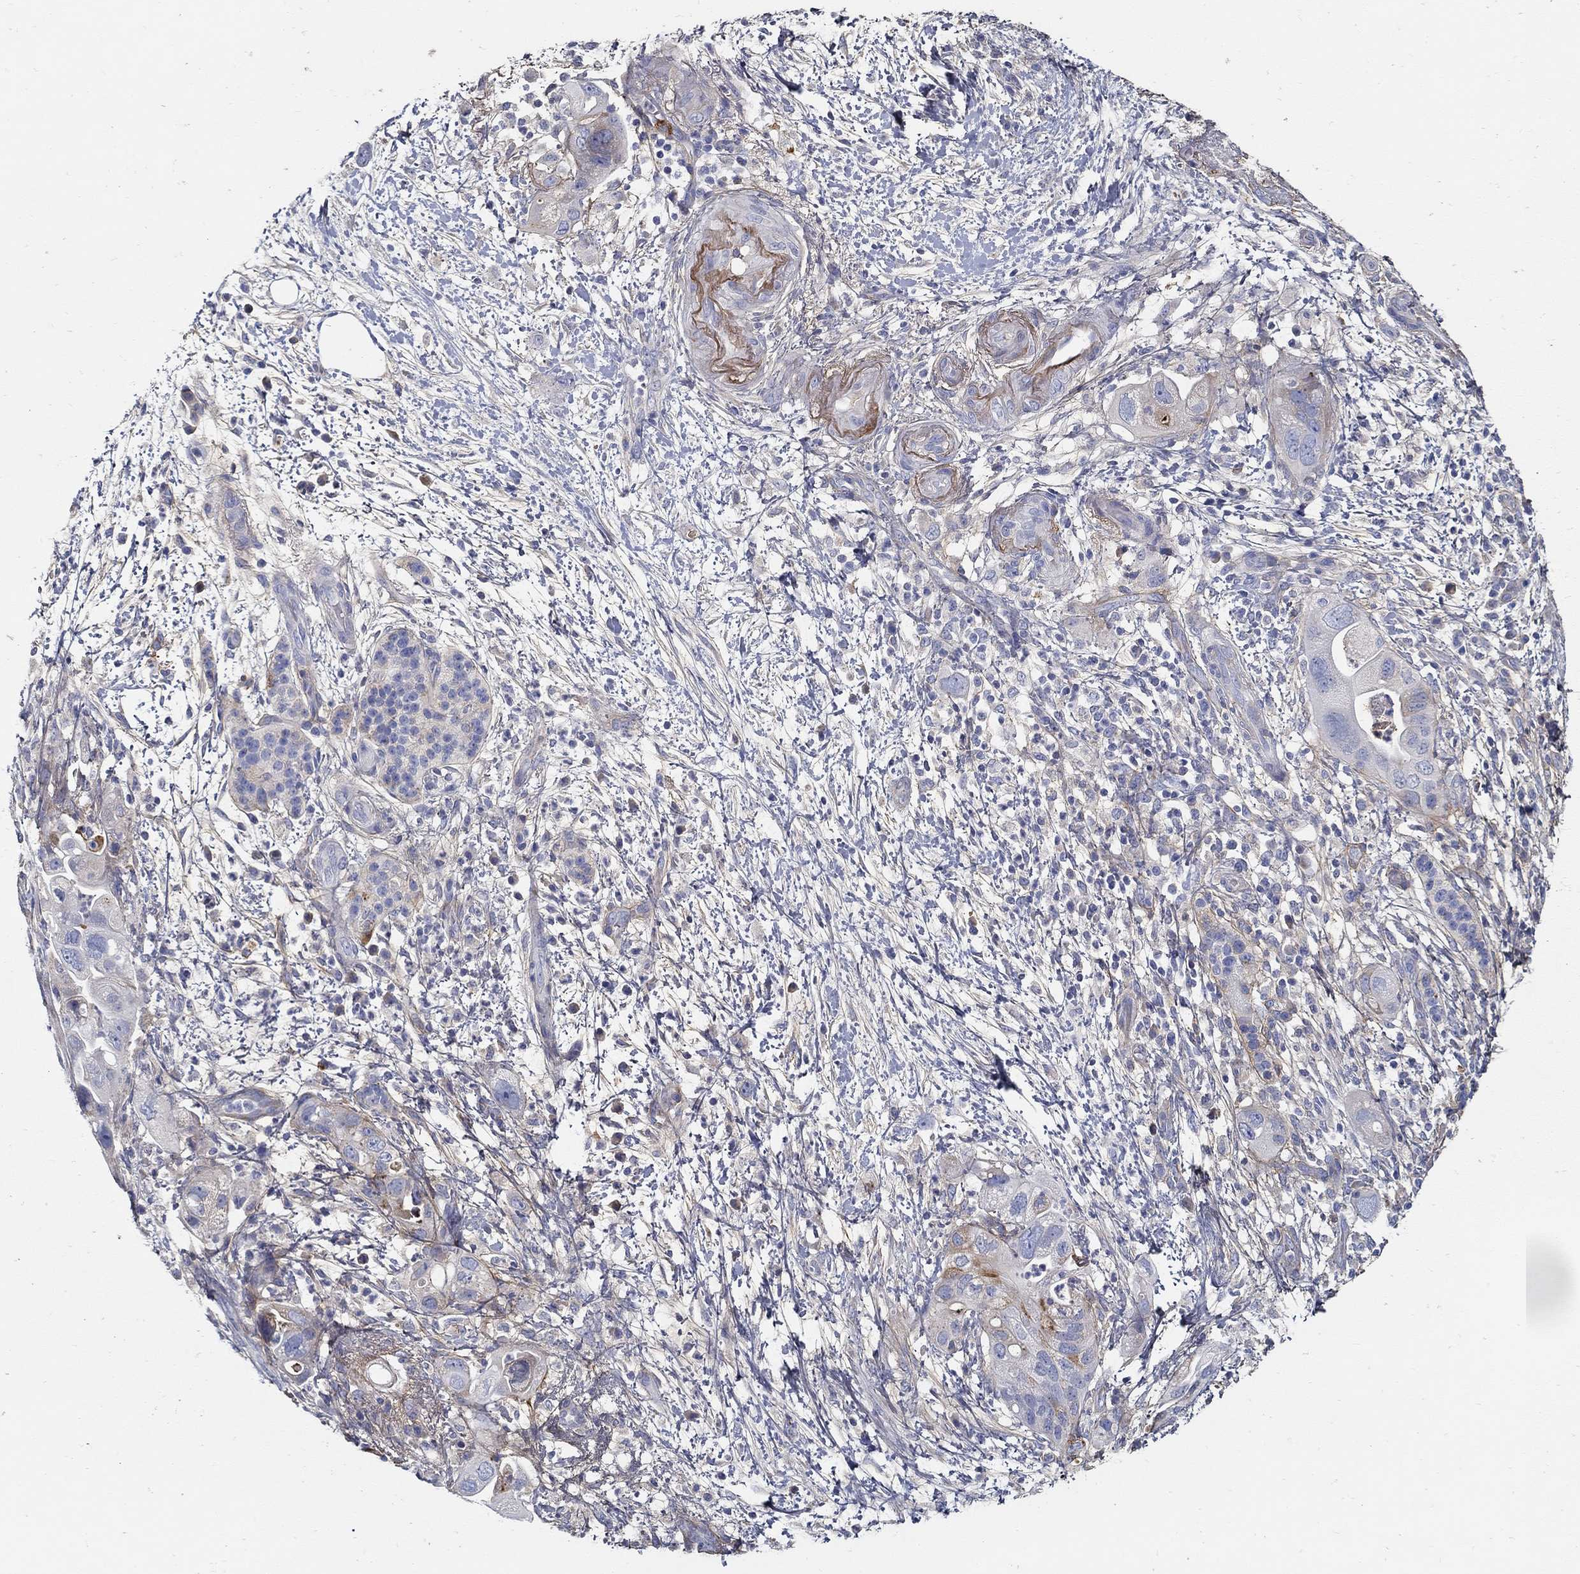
{"staining": {"intensity": "negative", "quantity": "none", "location": "none"}, "tissue": "pancreatic cancer", "cell_type": "Tumor cells", "image_type": "cancer", "snomed": [{"axis": "morphology", "description": "Adenocarcinoma, NOS"}, {"axis": "topography", "description": "Pancreas"}], "caption": "DAB immunohistochemical staining of human adenocarcinoma (pancreatic) reveals no significant staining in tumor cells.", "gene": "TGFBI", "patient": {"sex": "female", "age": 72}}